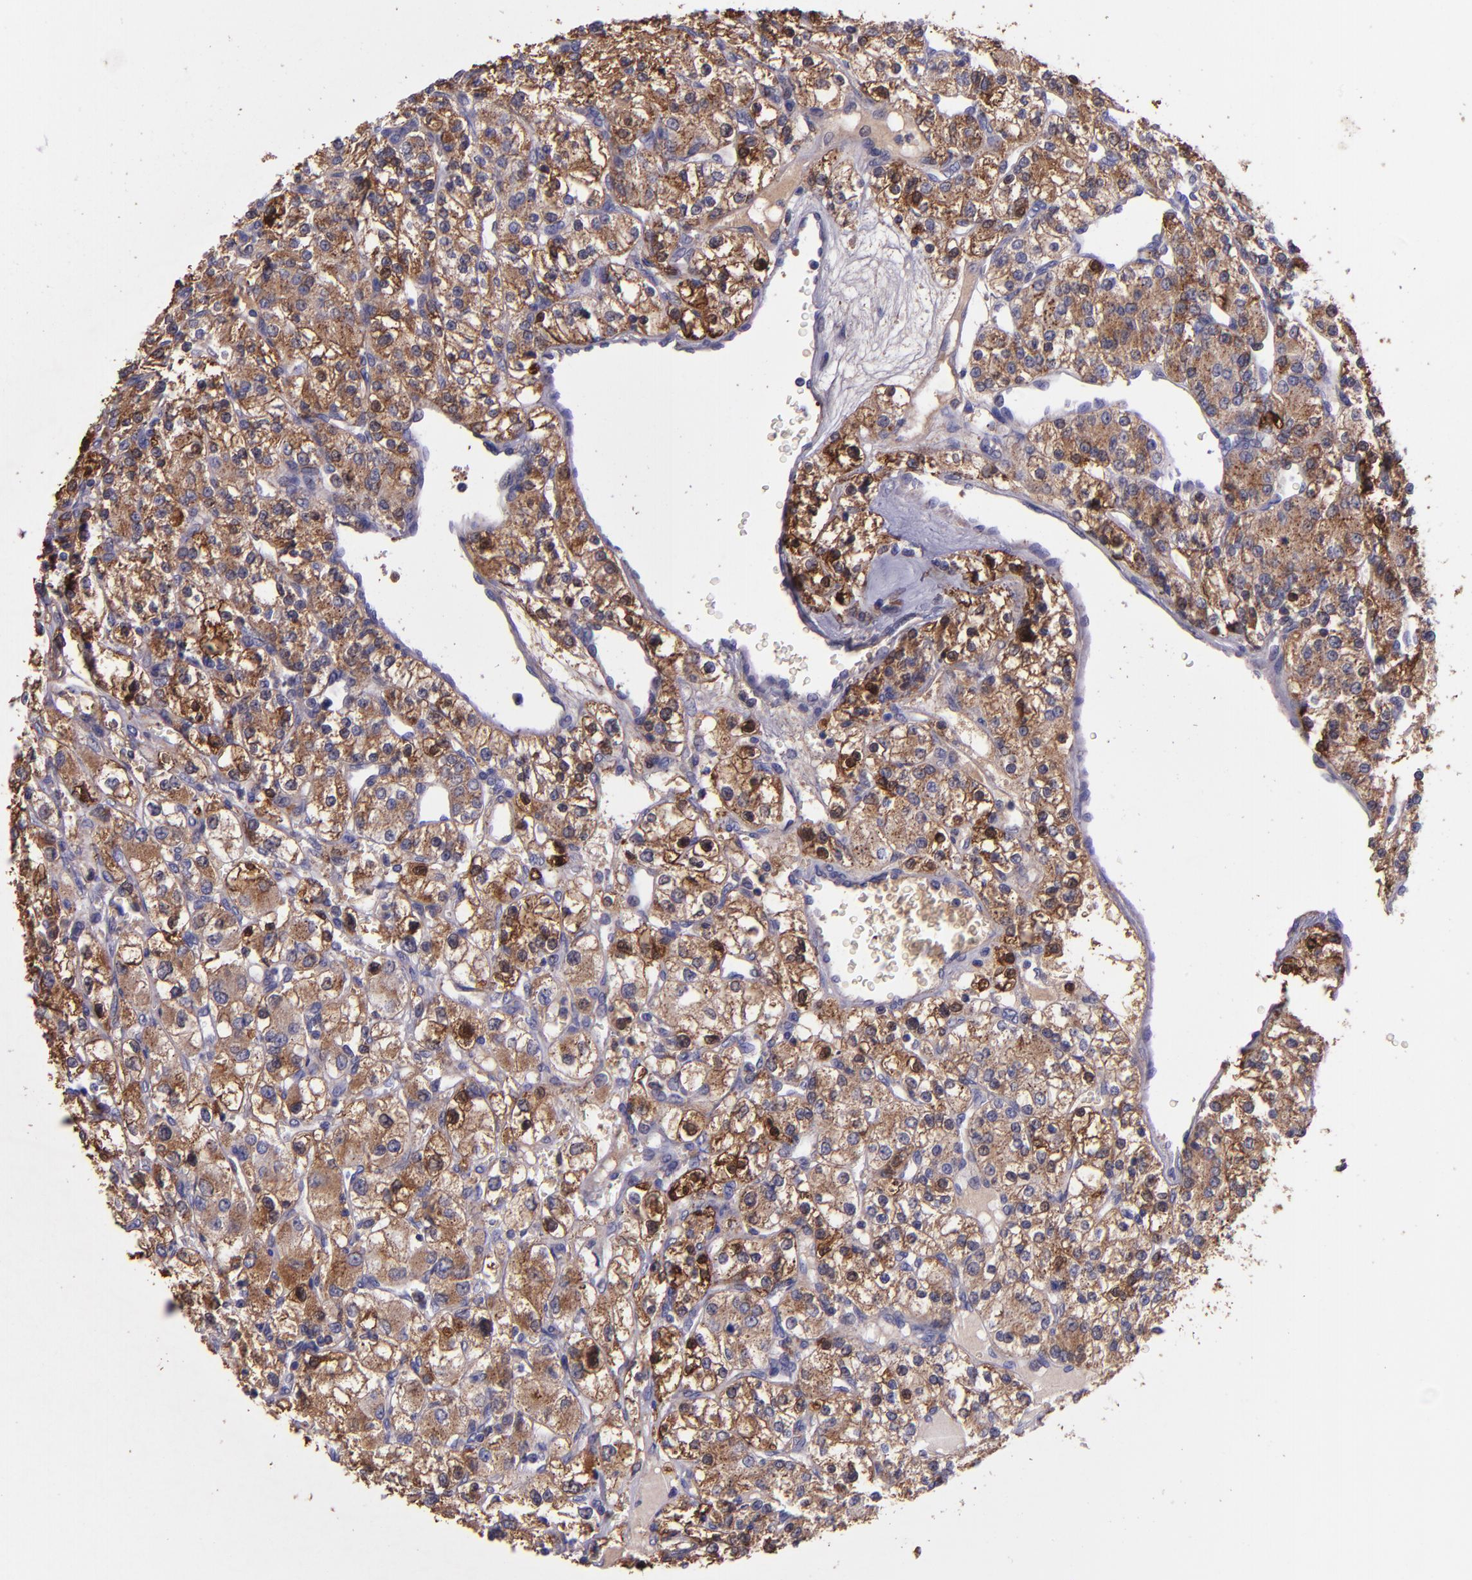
{"staining": {"intensity": "moderate", "quantity": ">75%", "location": "cytoplasmic/membranous,nuclear"}, "tissue": "renal cancer", "cell_type": "Tumor cells", "image_type": "cancer", "snomed": [{"axis": "morphology", "description": "Adenocarcinoma, NOS"}, {"axis": "topography", "description": "Kidney"}], "caption": "Adenocarcinoma (renal) stained with immunohistochemistry demonstrates moderate cytoplasmic/membranous and nuclear staining in about >75% of tumor cells. (DAB = brown stain, brightfield microscopy at high magnification).", "gene": "WASHC1", "patient": {"sex": "female", "age": 62}}